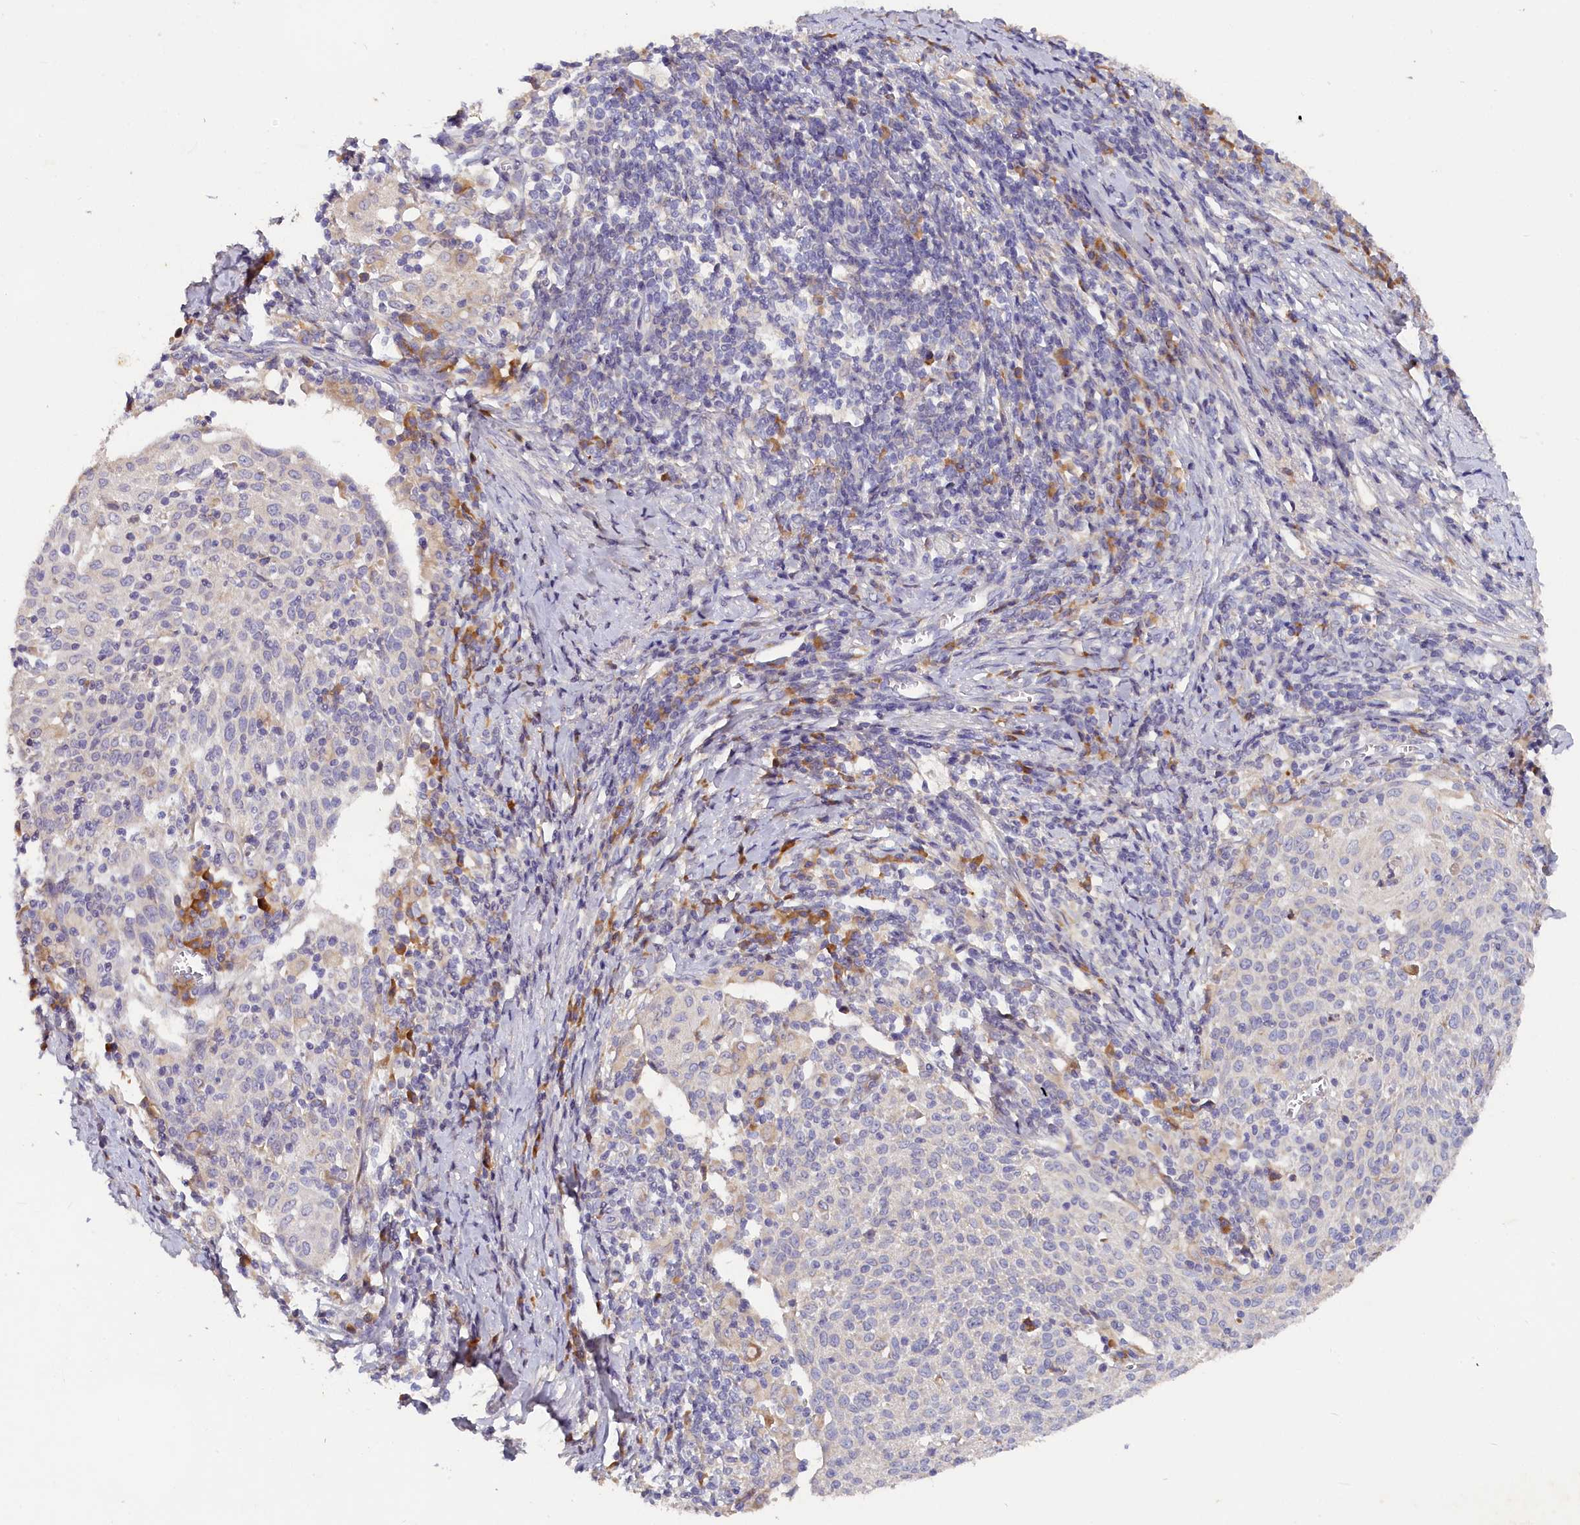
{"staining": {"intensity": "negative", "quantity": "none", "location": "none"}, "tissue": "cervical cancer", "cell_type": "Tumor cells", "image_type": "cancer", "snomed": [{"axis": "morphology", "description": "Squamous cell carcinoma, NOS"}, {"axis": "topography", "description": "Cervix"}], "caption": "Cervical squamous cell carcinoma was stained to show a protein in brown. There is no significant positivity in tumor cells.", "gene": "ST7L", "patient": {"sex": "female", "age": 52}}